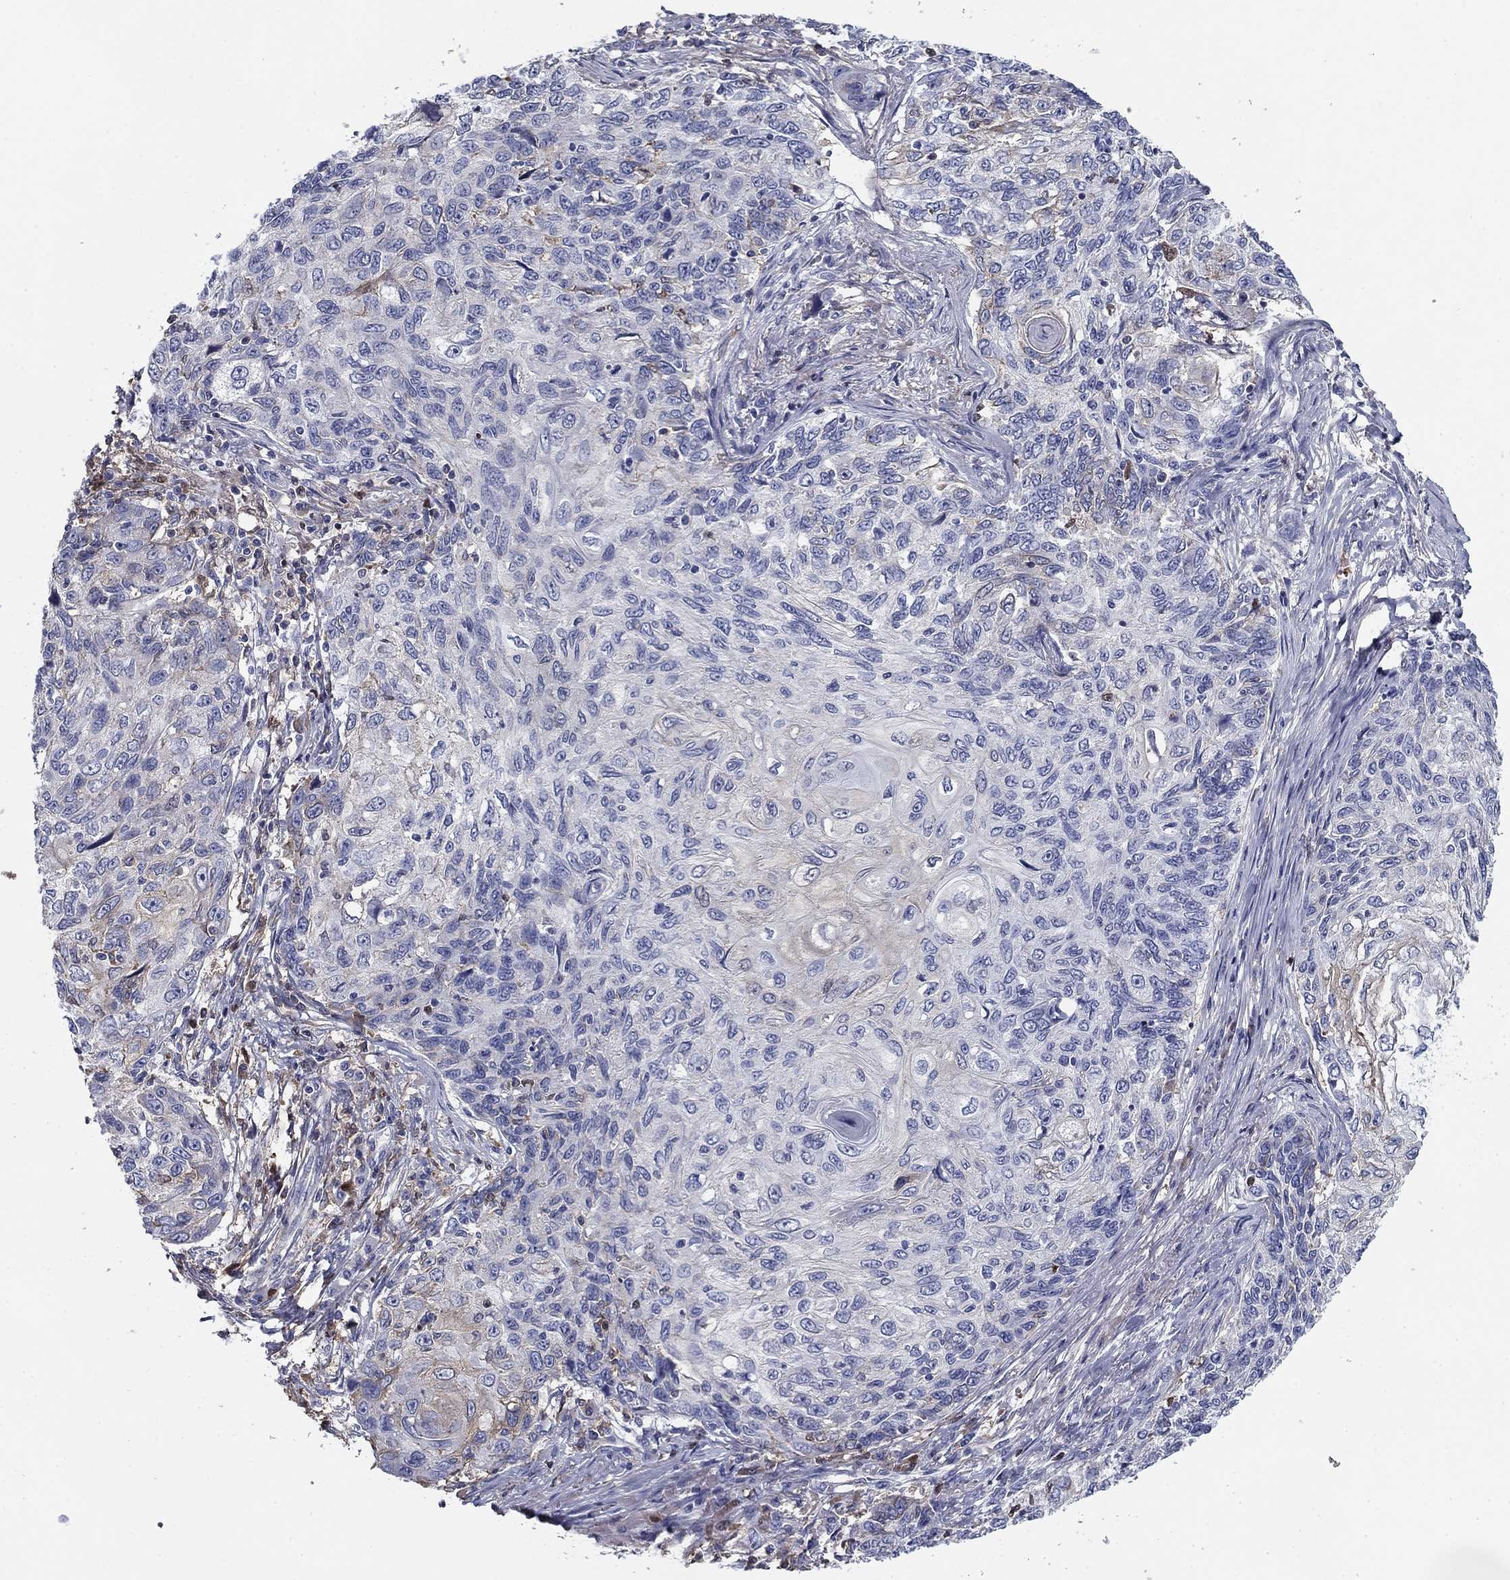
{"staining": {"intensity": "negative", "quantity": "none", "location": "none"}, "tissue": "skin cancer", "cell_type": "Tumor cells", "image_type": "cancer", "snomed": [{"axis": "morphology", "description": "Squamous cell carcinoma, NOS"}, {"axis": "topography", "description": "Skin"}], "caption": "High magnification brightfield microscopy of skin cancer (squamous cell carcinoma) stained with DAB (brown) and counterstained with hematoxylin (blue): tumor cells show no significant positivity.", "gene": "CPLX4", "patient": {"sex": "male", "age": 92}}